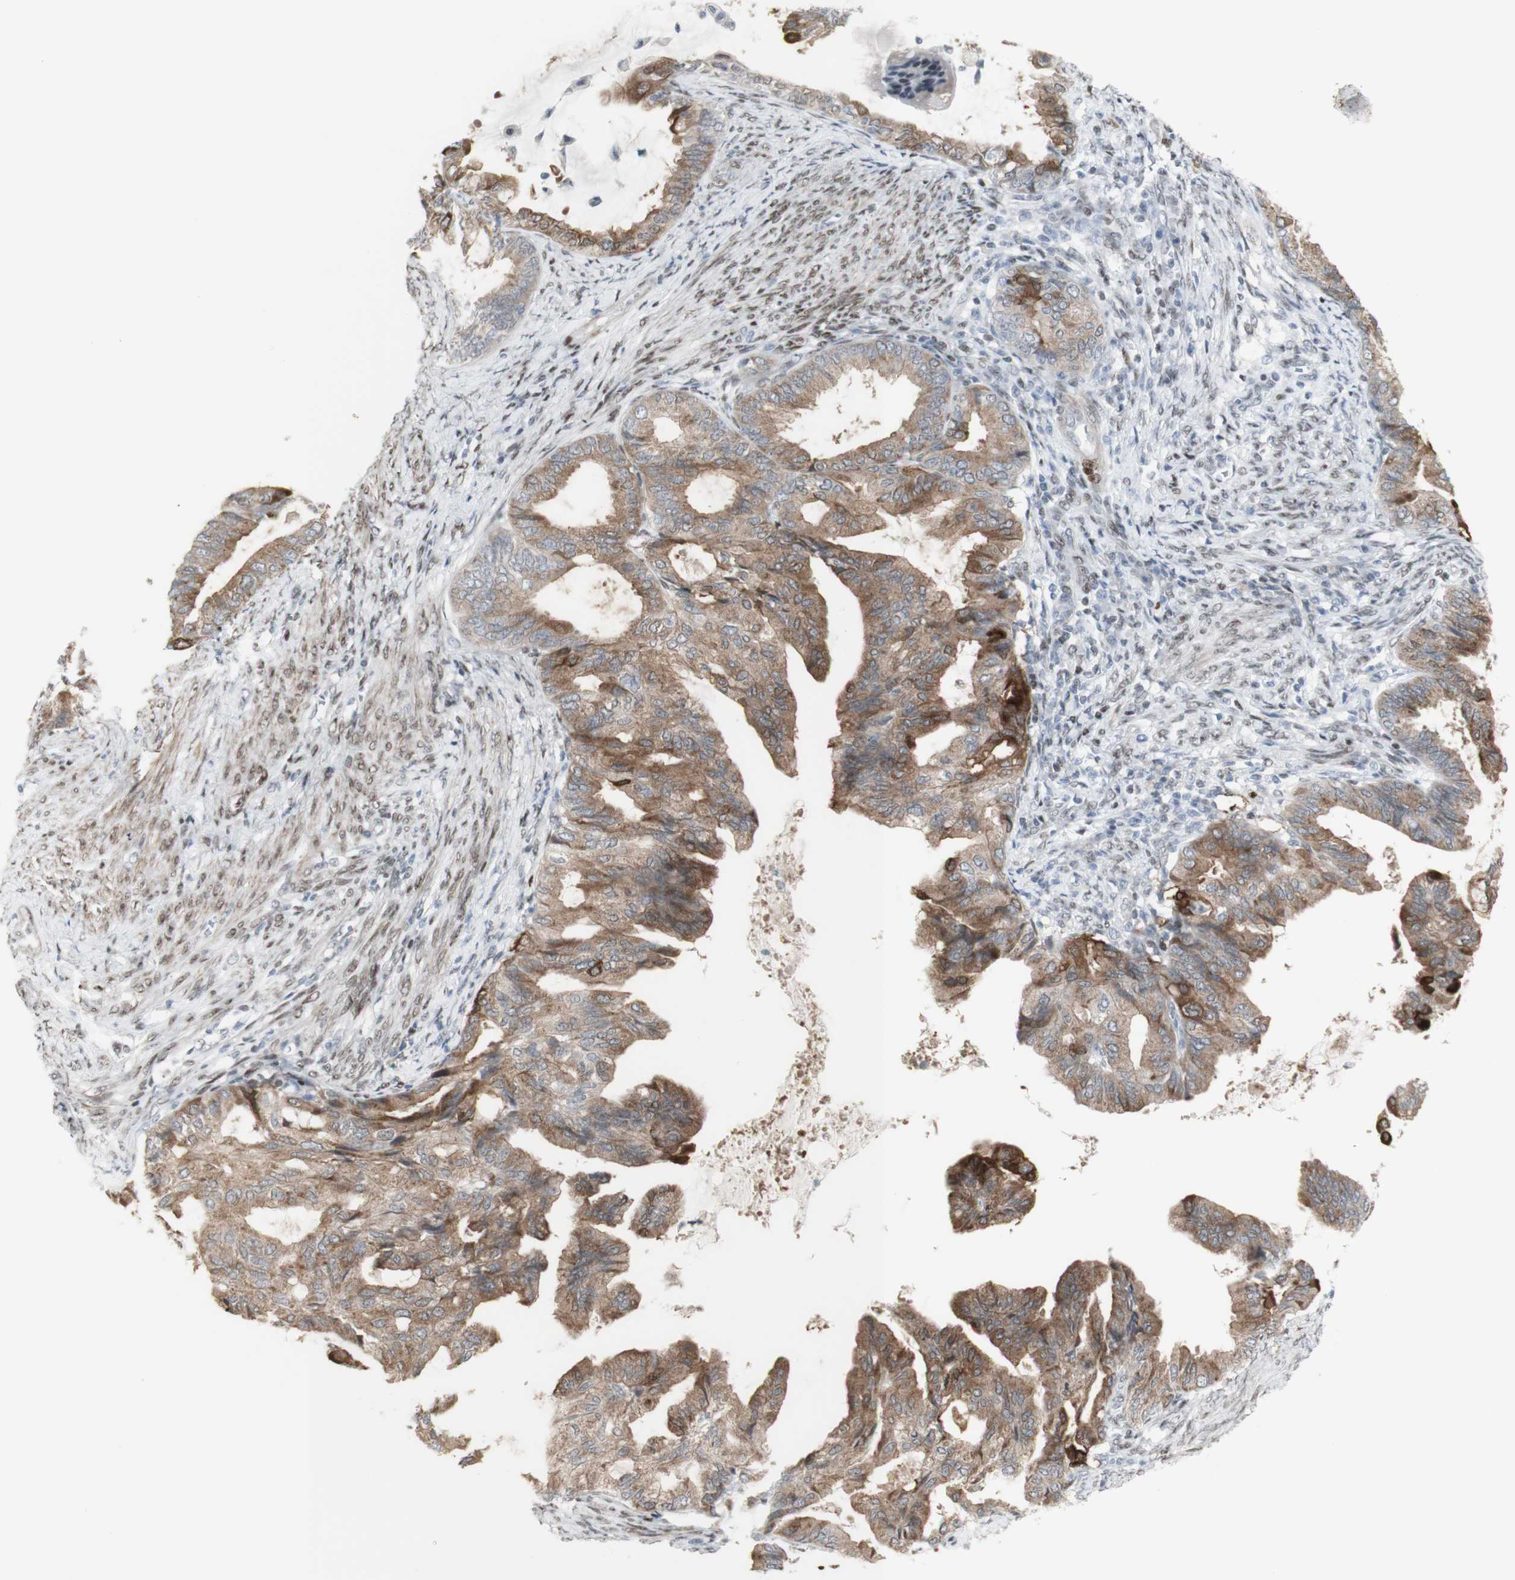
{"staining": {"intensity": "moderate", "quantity": ">75%", "location": "cytoplasmic/membranous"}, "tissue": "endometrial cancer", "cell_type": "Tumor cells", "image_type": "cancer", "snomed": [{"axis": "morphology", "description": "Adenocarcinoma, NOS"}, {"axis": "topography", "description": "Endometrium"}], "caption": "Moderate cytoplasmic/membranous expression for a protein is present in approximately >75% of tumor cells of endometrial cancer using immunohistochemistry (IHC).", "gene": "C1orf116", "patient": {"sex": "female", "age": 86}}